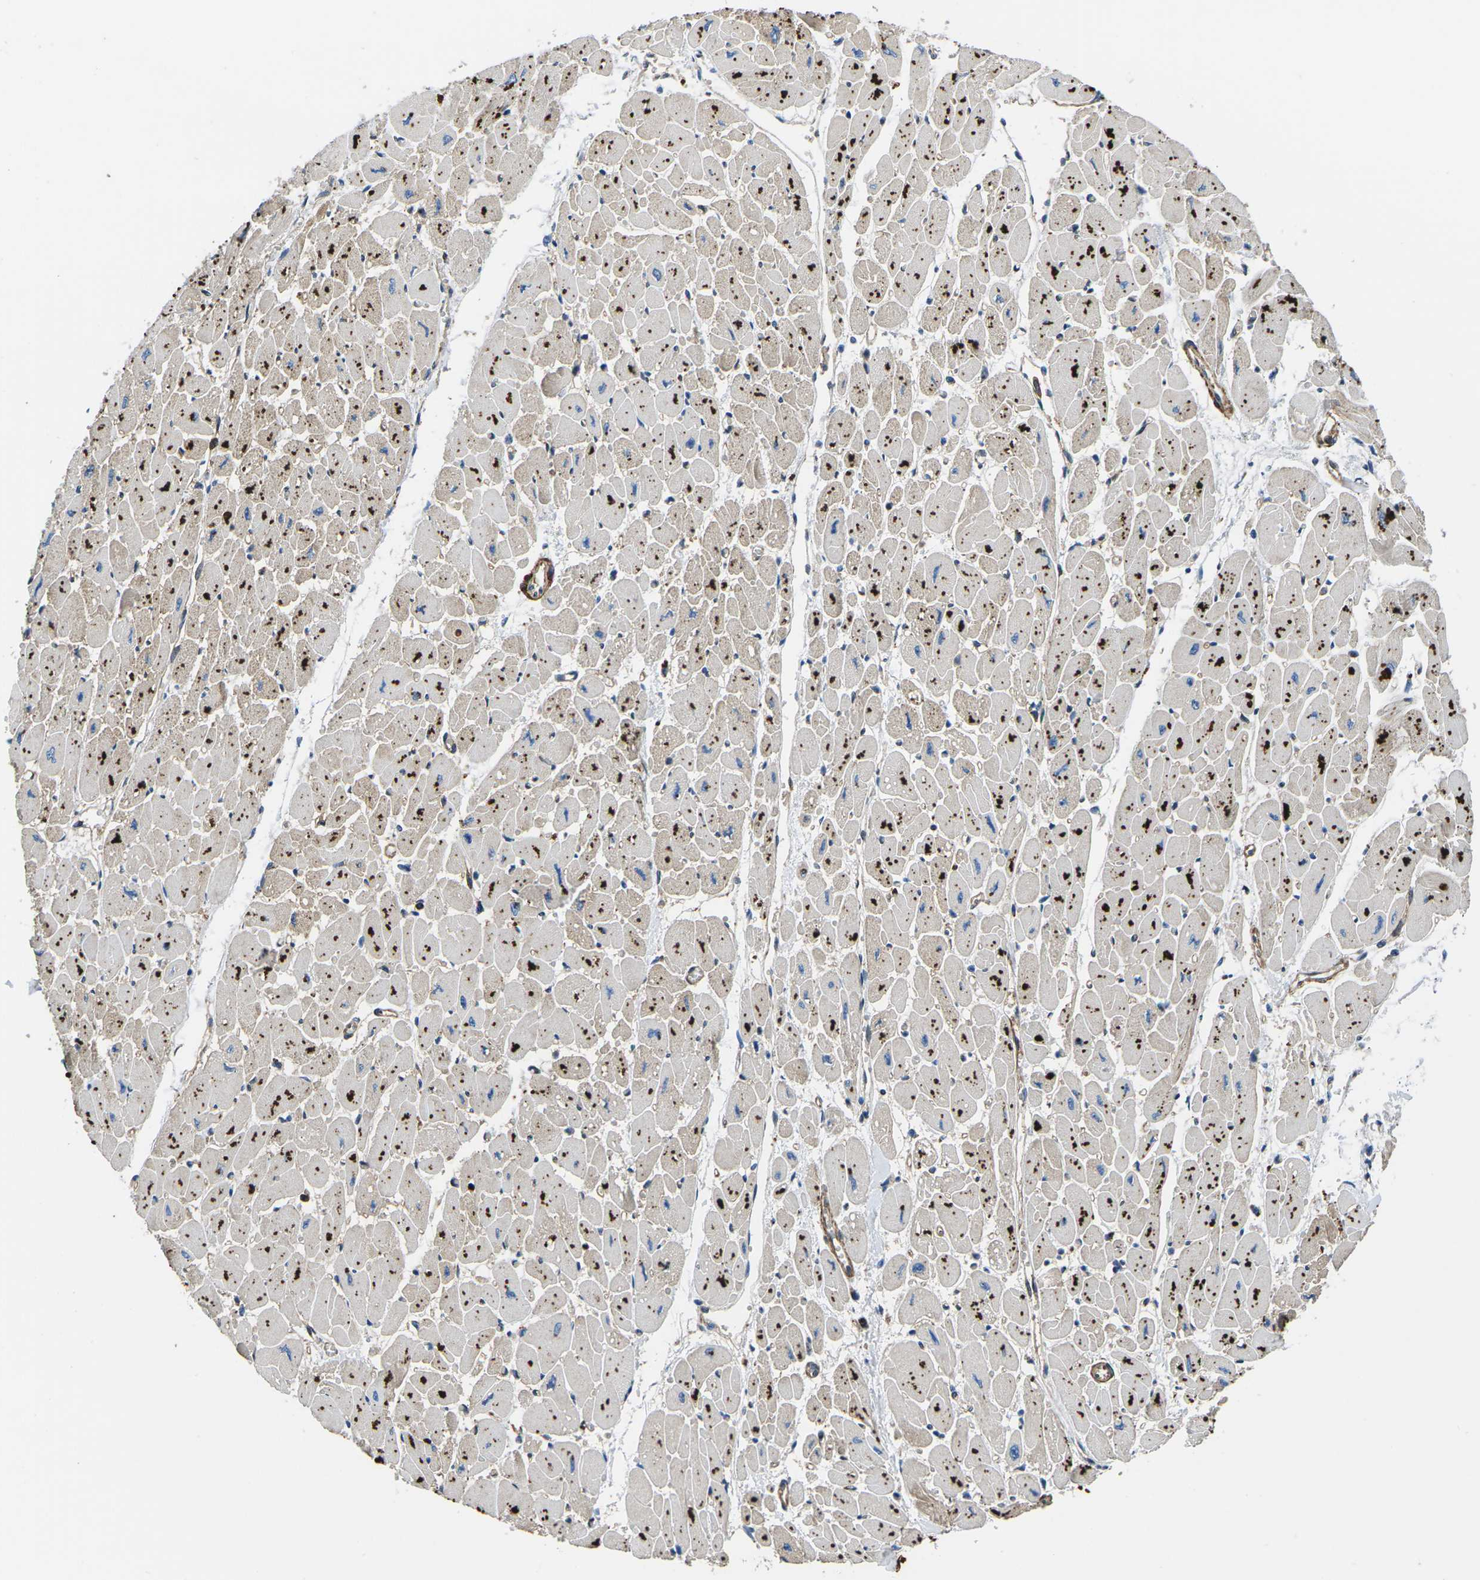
{"staining": {"intensity": "moderate", "quantity": ">75%", "location": "cytoplasmic/membranous"}, "tissue": "heart muscle", "cell_type": "Cardiomyocytes", "image_type": "normal", "snomed": [{"axis": "morphology", "description": "Normal tissue, NOS"}, {"axis": "topography", "description": "Heart"}], "caption": "Heart muscle stained with immunohistochemistry (IHC) reveals moderate cytoplasmic/membranous expression in about >75% of cardiomyocytes. Using DAB (3,3'-diaminobenzidine) (brown) and hematoxylin (blue) stains, captured at high magnification using brightfield microscopy.", "gene": "KCNJ15", "patient": {"sex": "female", "age": 54}}